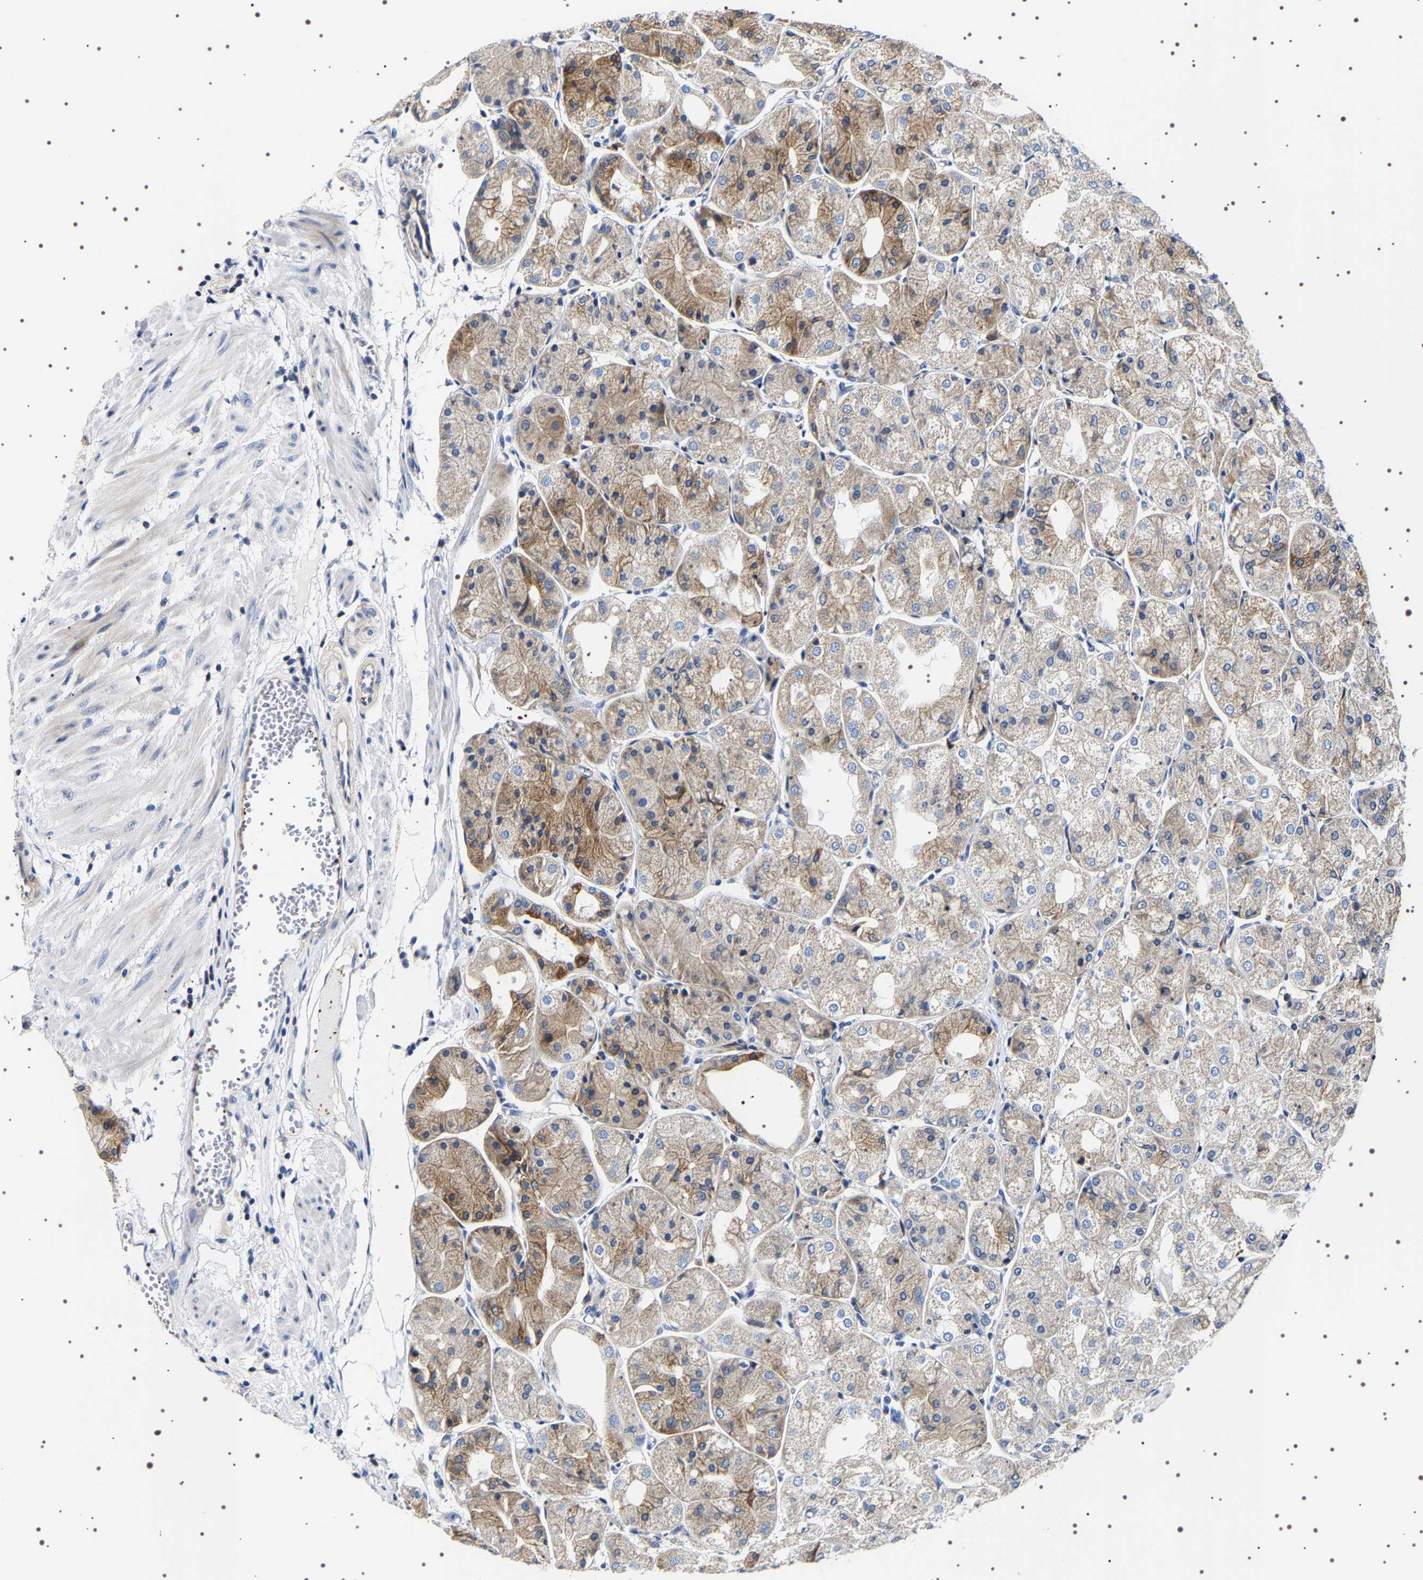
{"staining": {"intensity": "moderate", "quantity": "25%-75%", "location": "cytoplasmic/membranous"}, "tissue": "stomach", "cell_type": "Glandular cells", "image_type": "normal", "snomed": [{"axis": "morphology", "description": "Normal tissue, NOS"}, {"axis": "topography", "description": "Stomach, upper"}], "caption": "Brown immunohistochemical staining in unremarkable human stomach displays moderate cytoplasmic/membranous expression in about 25%-75% of glandular cells.", "gene": "SQLE", "patient": {"sex": "male", "age": 72}}